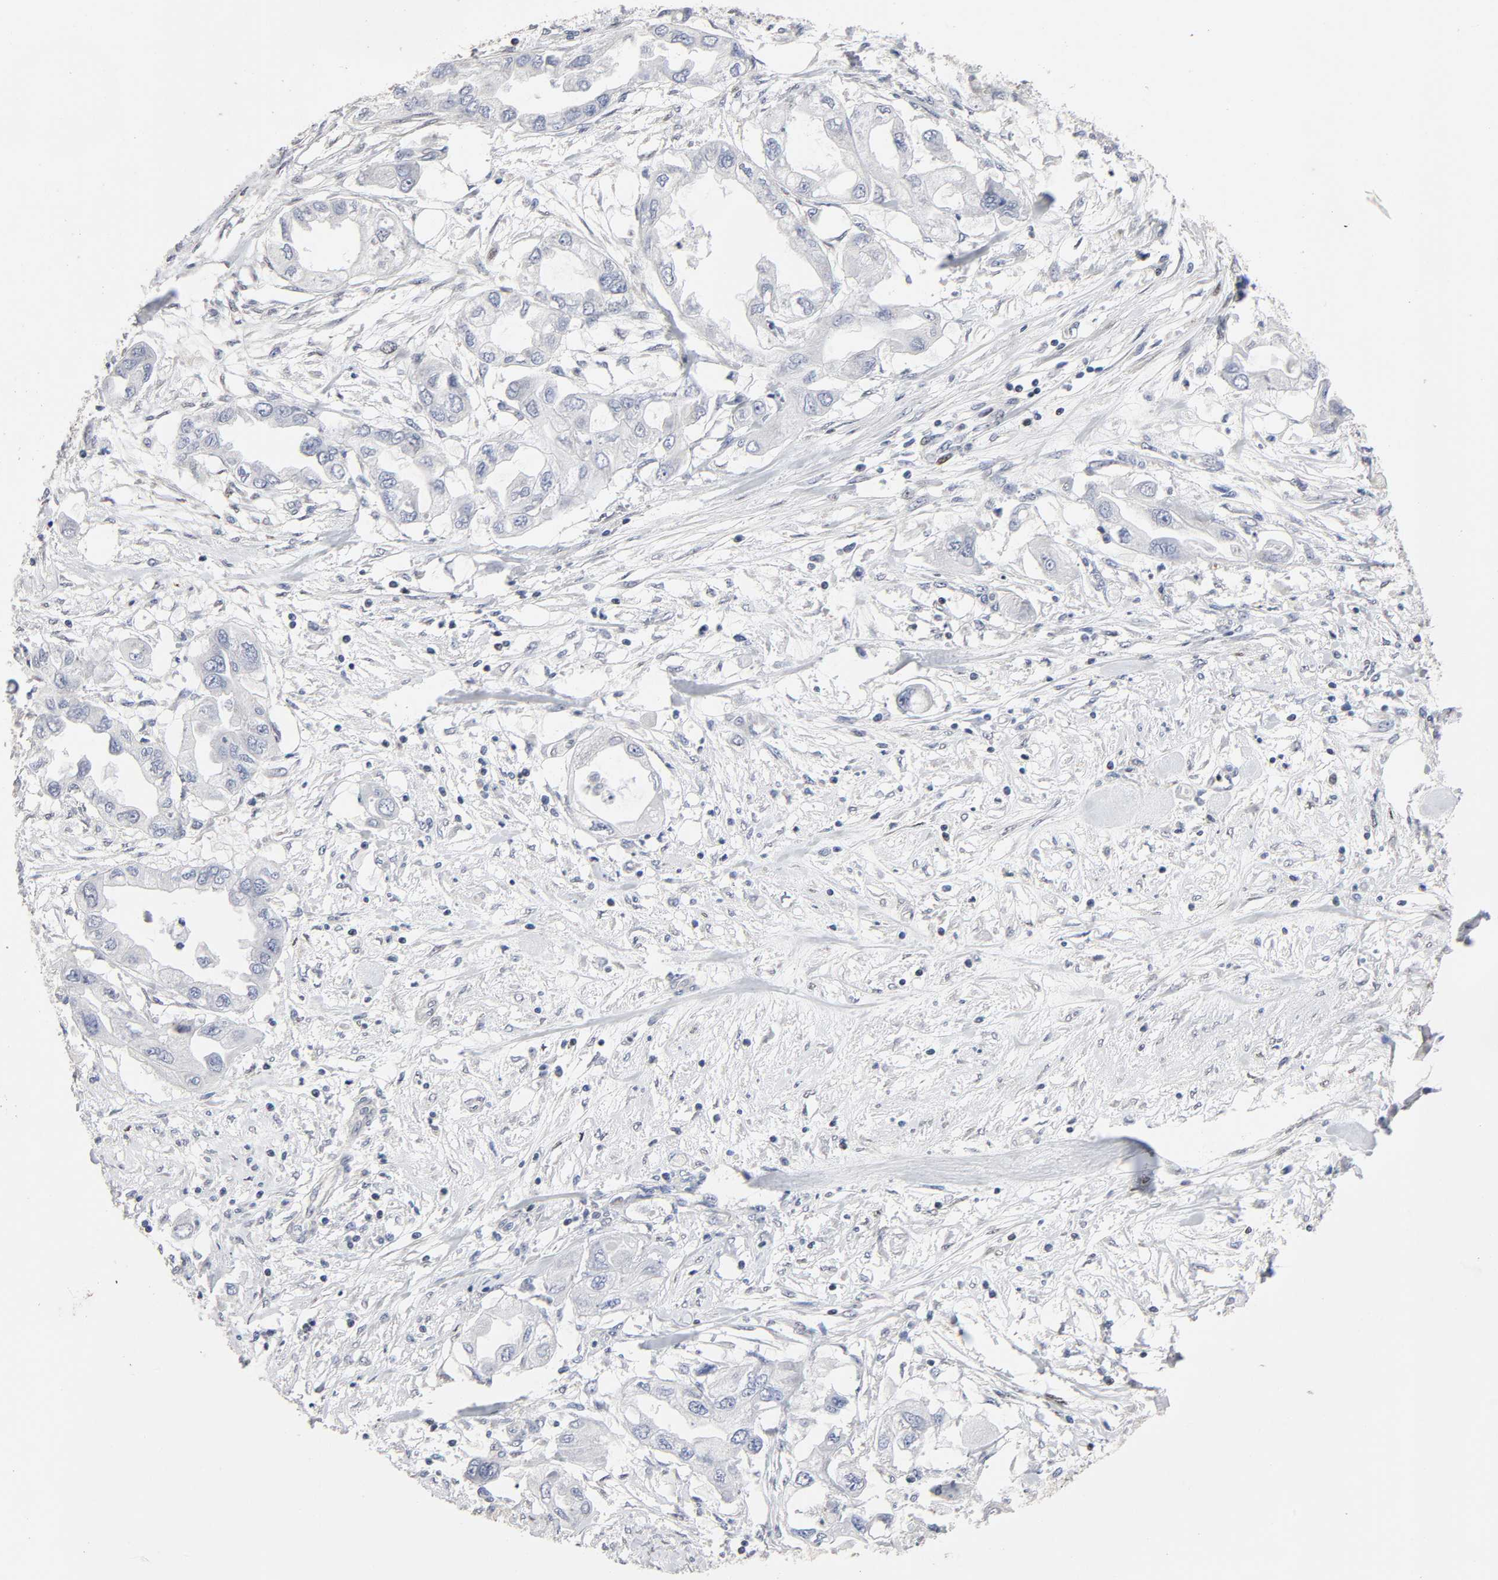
{"staining": {"intensity": "negative", "quantity": "none", "location": "none"}, "tissue": "endometrial cancer", "cell_type": "Tumor cells", "image_type": "cancer", "snomed": [{"axis": "morphology", "description": "Adenocarcinoma, NOS"}, {"axis": "topography", "description": "Endometrium"}], "caption": "Tumor cells show no significant protein expression in endometrial adenocarcinoma. (Stains: DAB immunohistochemistry with hematoxylin counter stain, Microscopy: brightfield microscopy at high magnification).", "gene": "STK38", "patient": {"sex": "female", "age": 67}}